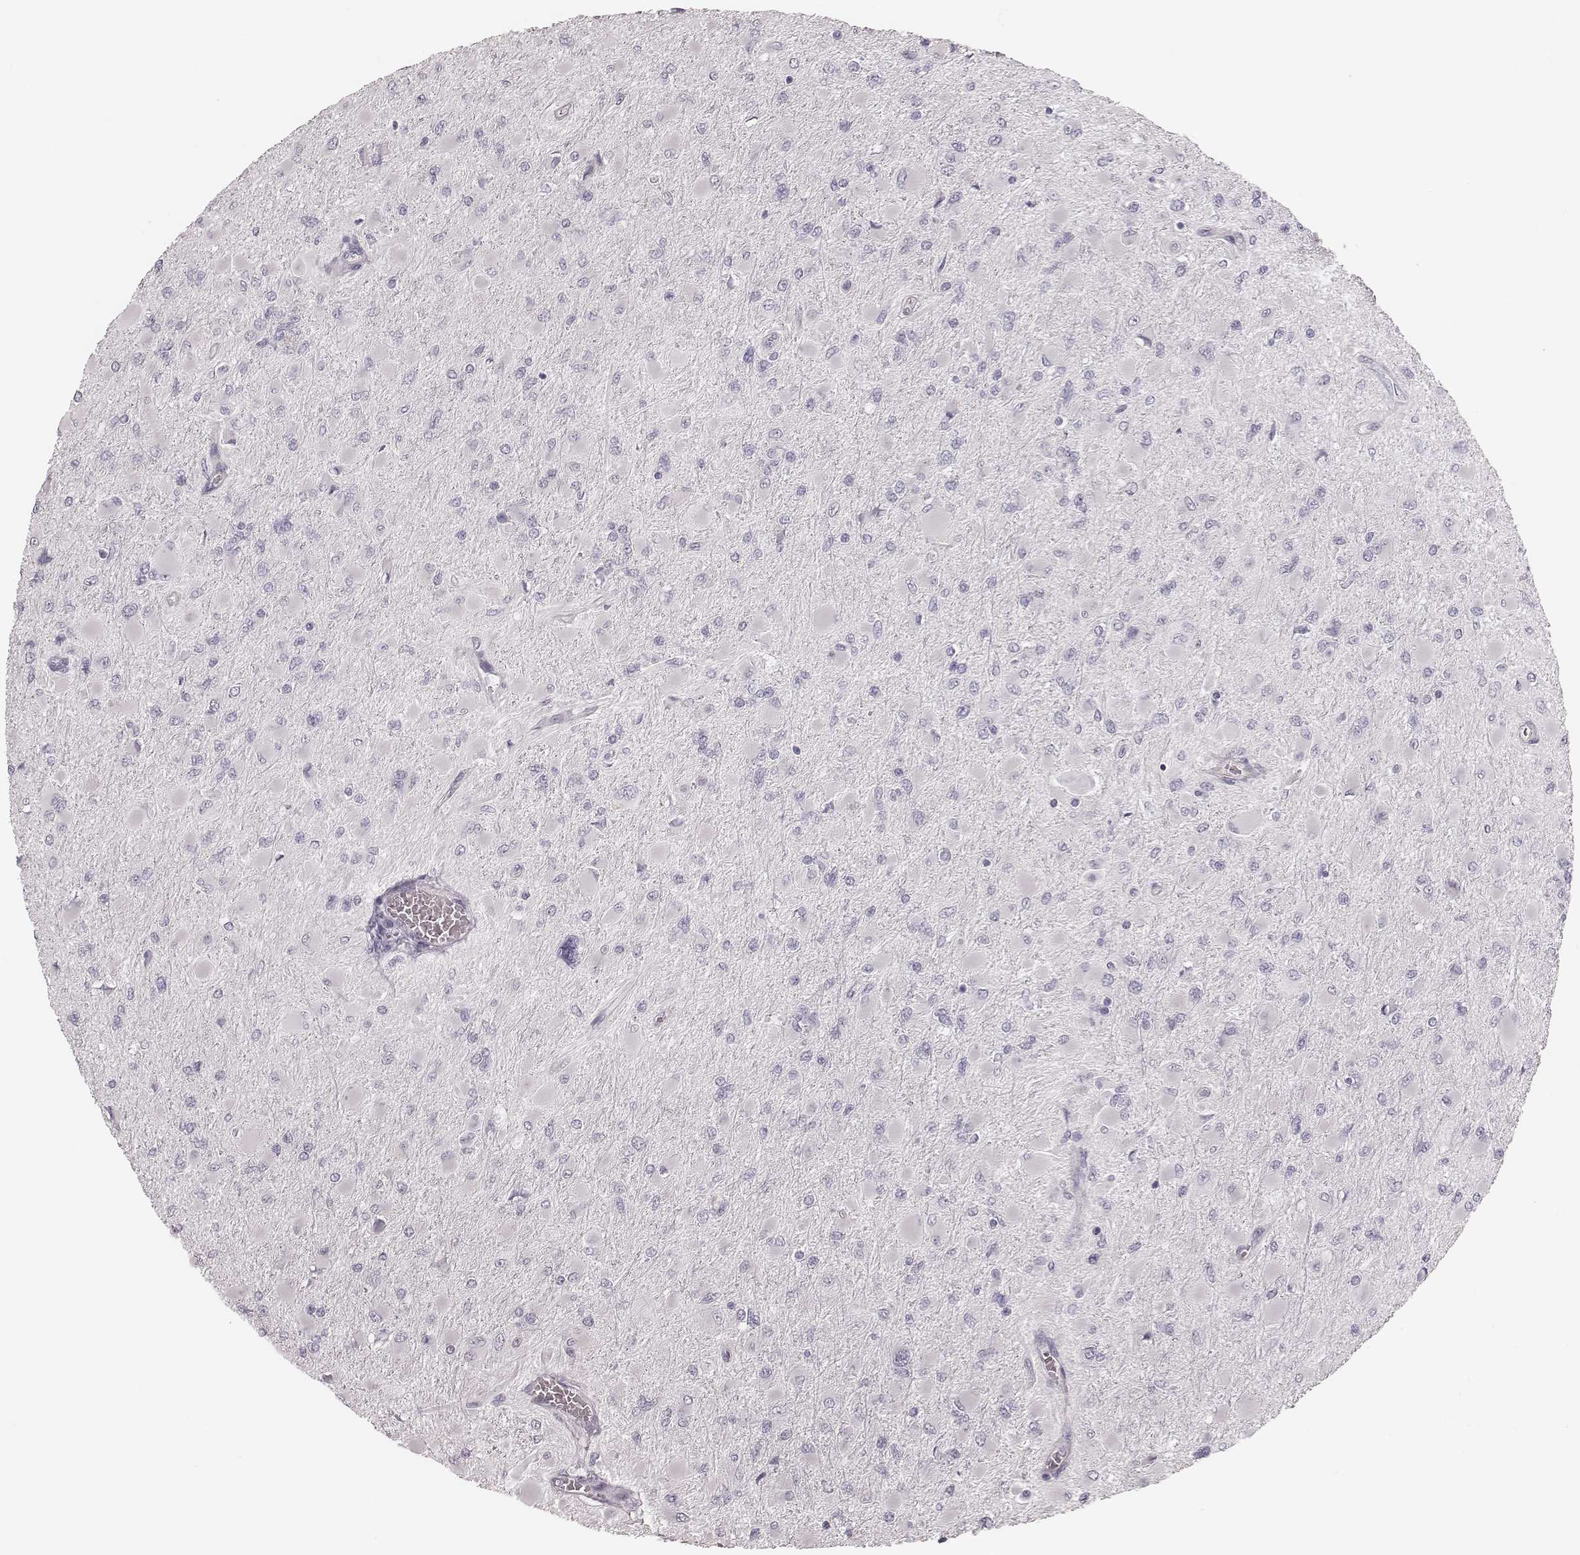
{"staining": {"intensity": "negative", "quantity": "none", "location": "none"}, "tissue": "glioma", "cell_type": "Tumor cells", "image_type": "cancer", "snomed": [{"axis": "morphology", "description": "Glioma, malignant, High grade"}, {"axis": "topography", "description": "Cerebral cortex"}], "caption": "The histopathology image demonstrates no staining of tumor cells in malignant glioma (high-grade).", "gene": "SPA17", "patient": {"sex": "female", "age": 36}}